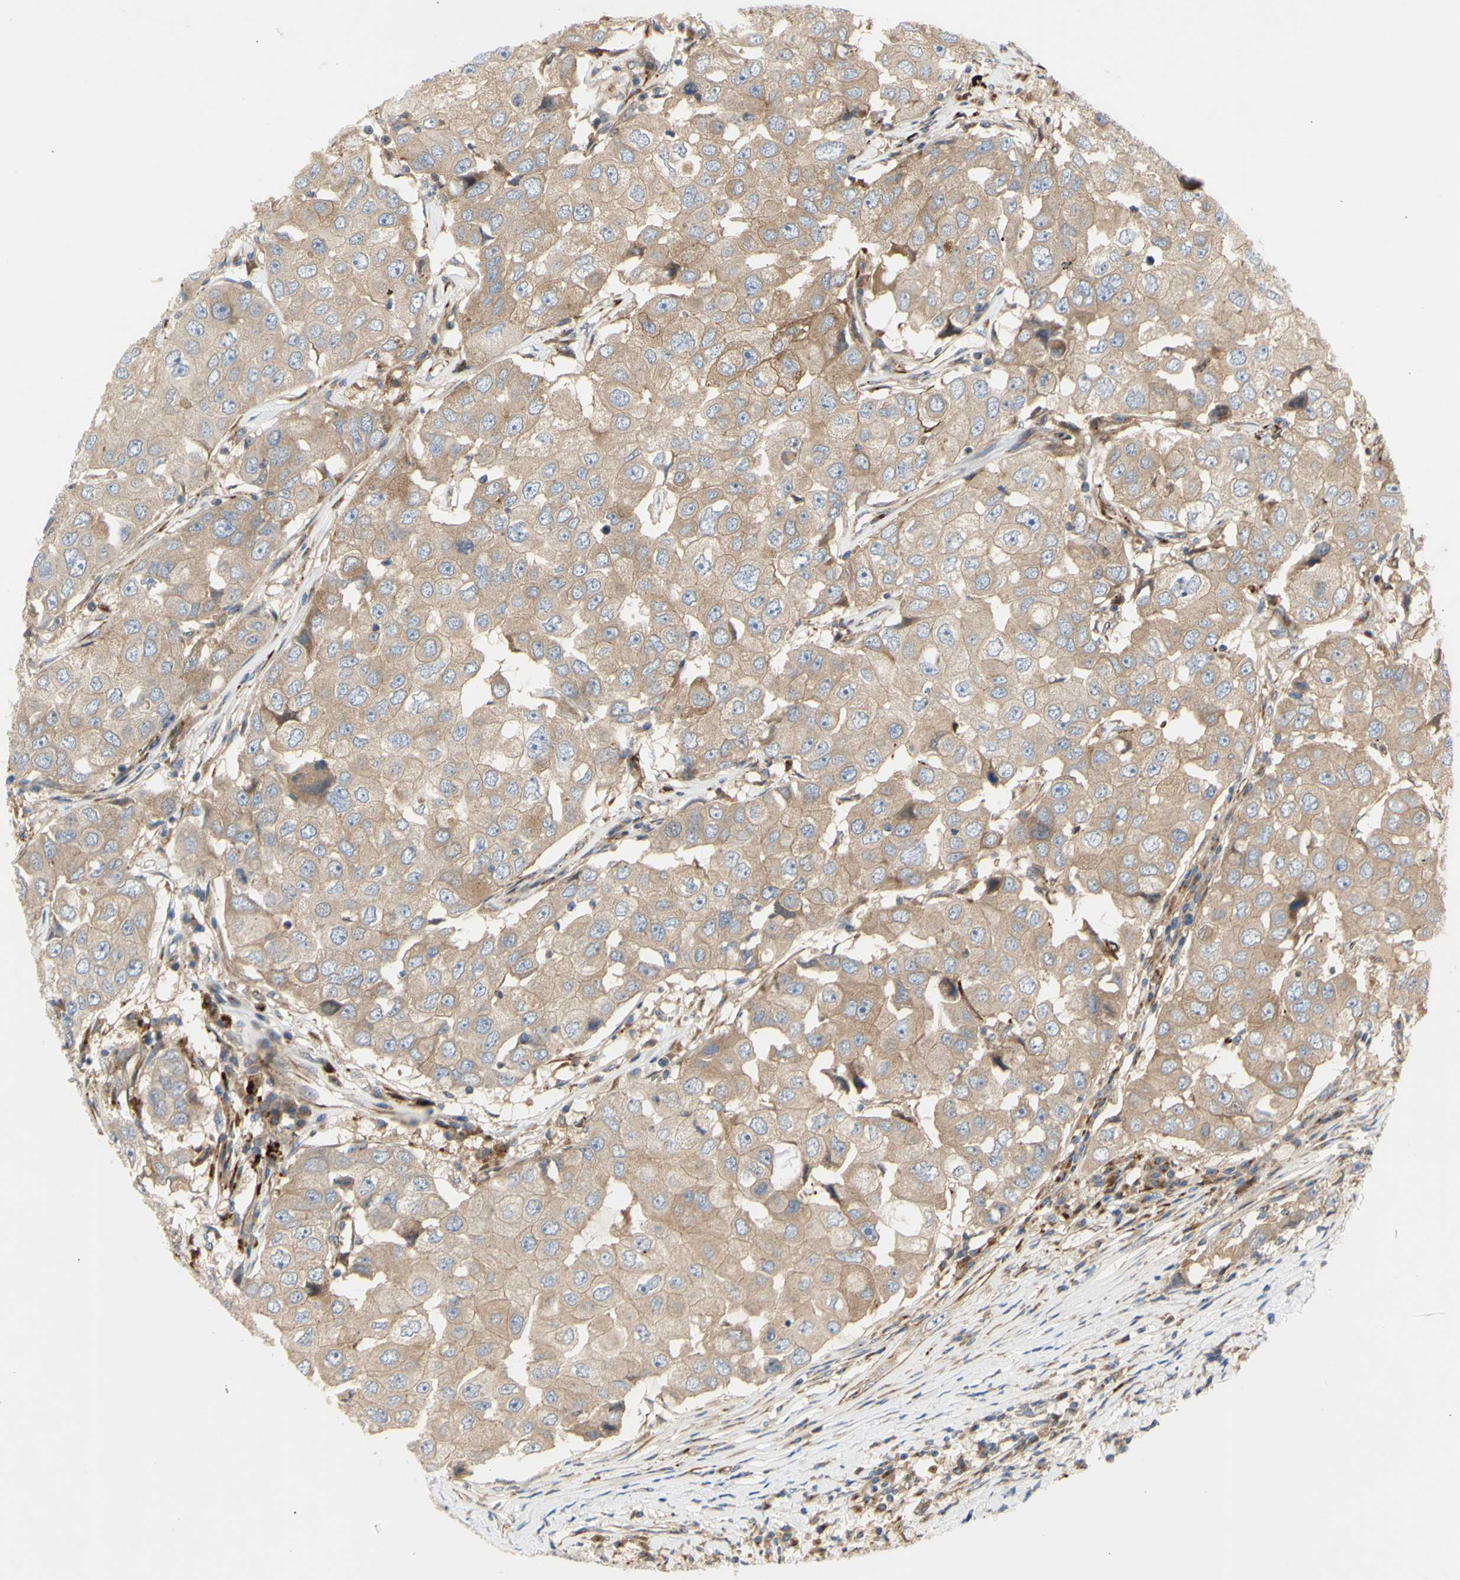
{"staining": {"intensity": "weak", "quantity": ">75%", "location": "cytoplasmic/membranous"}, "tissue": "breast cancer", "cell_type": "Tumor cells", "image_type": "cancer", "snomed": [{"axis": "morphology", "description": "Duct carcinoma"}, {"axis": "topography", "description": "Breast"}], "caption": "Immunohistochemical staining of breast intraductal carcinoma shows weak cytoplasmic/membranous protein staining in approximately >75% of tumor cells.", "gene": "TUBG2", "patient": {"sex": "female", "age": 27}}